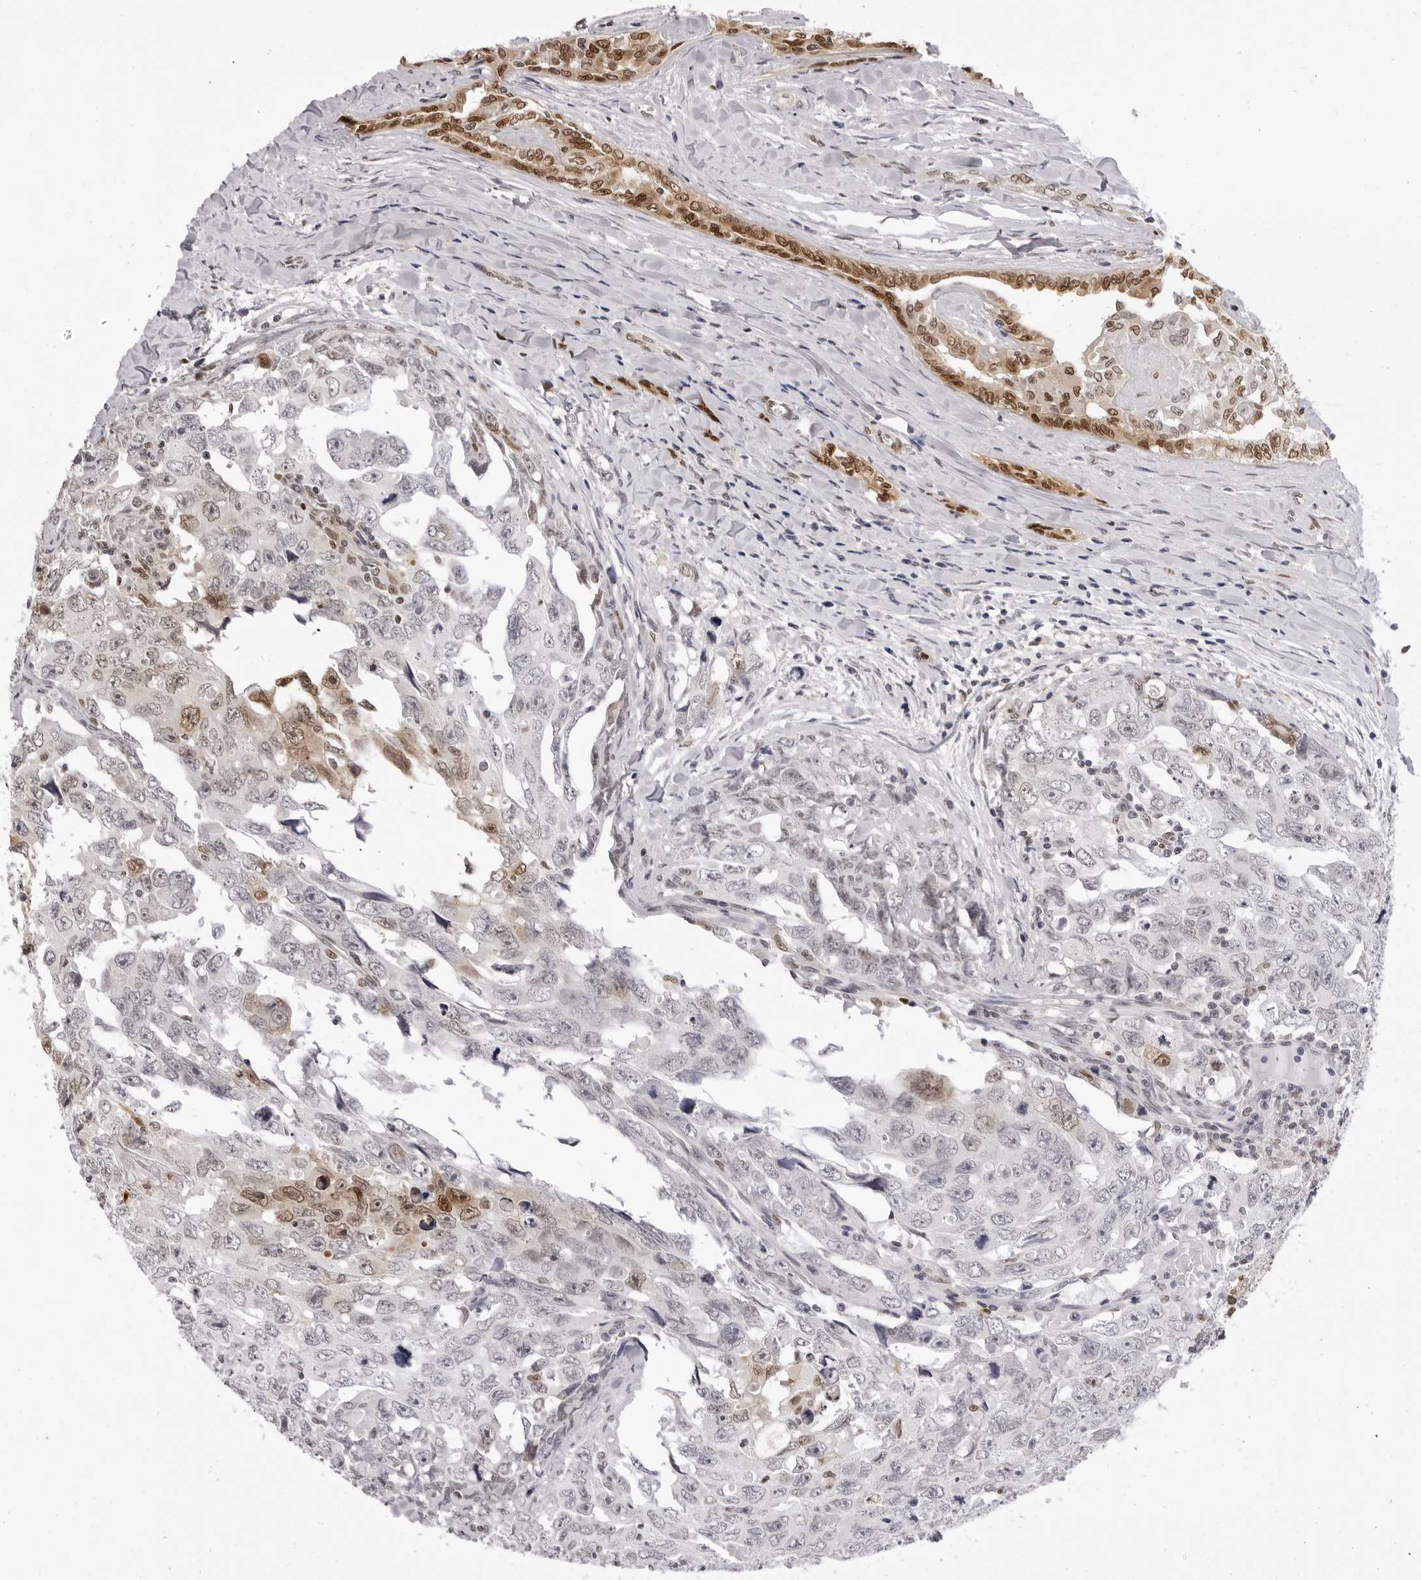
{"staining": {"intensity": "moderate", "quantity": "<25%", "location": "nuclear"}, "tissue": "testis cancer", "cell_type": "Tumor cells", "image_type": "cancer", "snomed": [{"axis": "morphology", "description": "Carcinoma, Embryonal, NOS"}, {"axis": "topography", "description": "Testis"}], "caption": "Testis cancer stained for a protein (brown) shows moderate nuclear positive positivity in approximately <25% of tumor cells.", "gene": "HSPA4", "patient": {"sex": "male", "age": 28}}